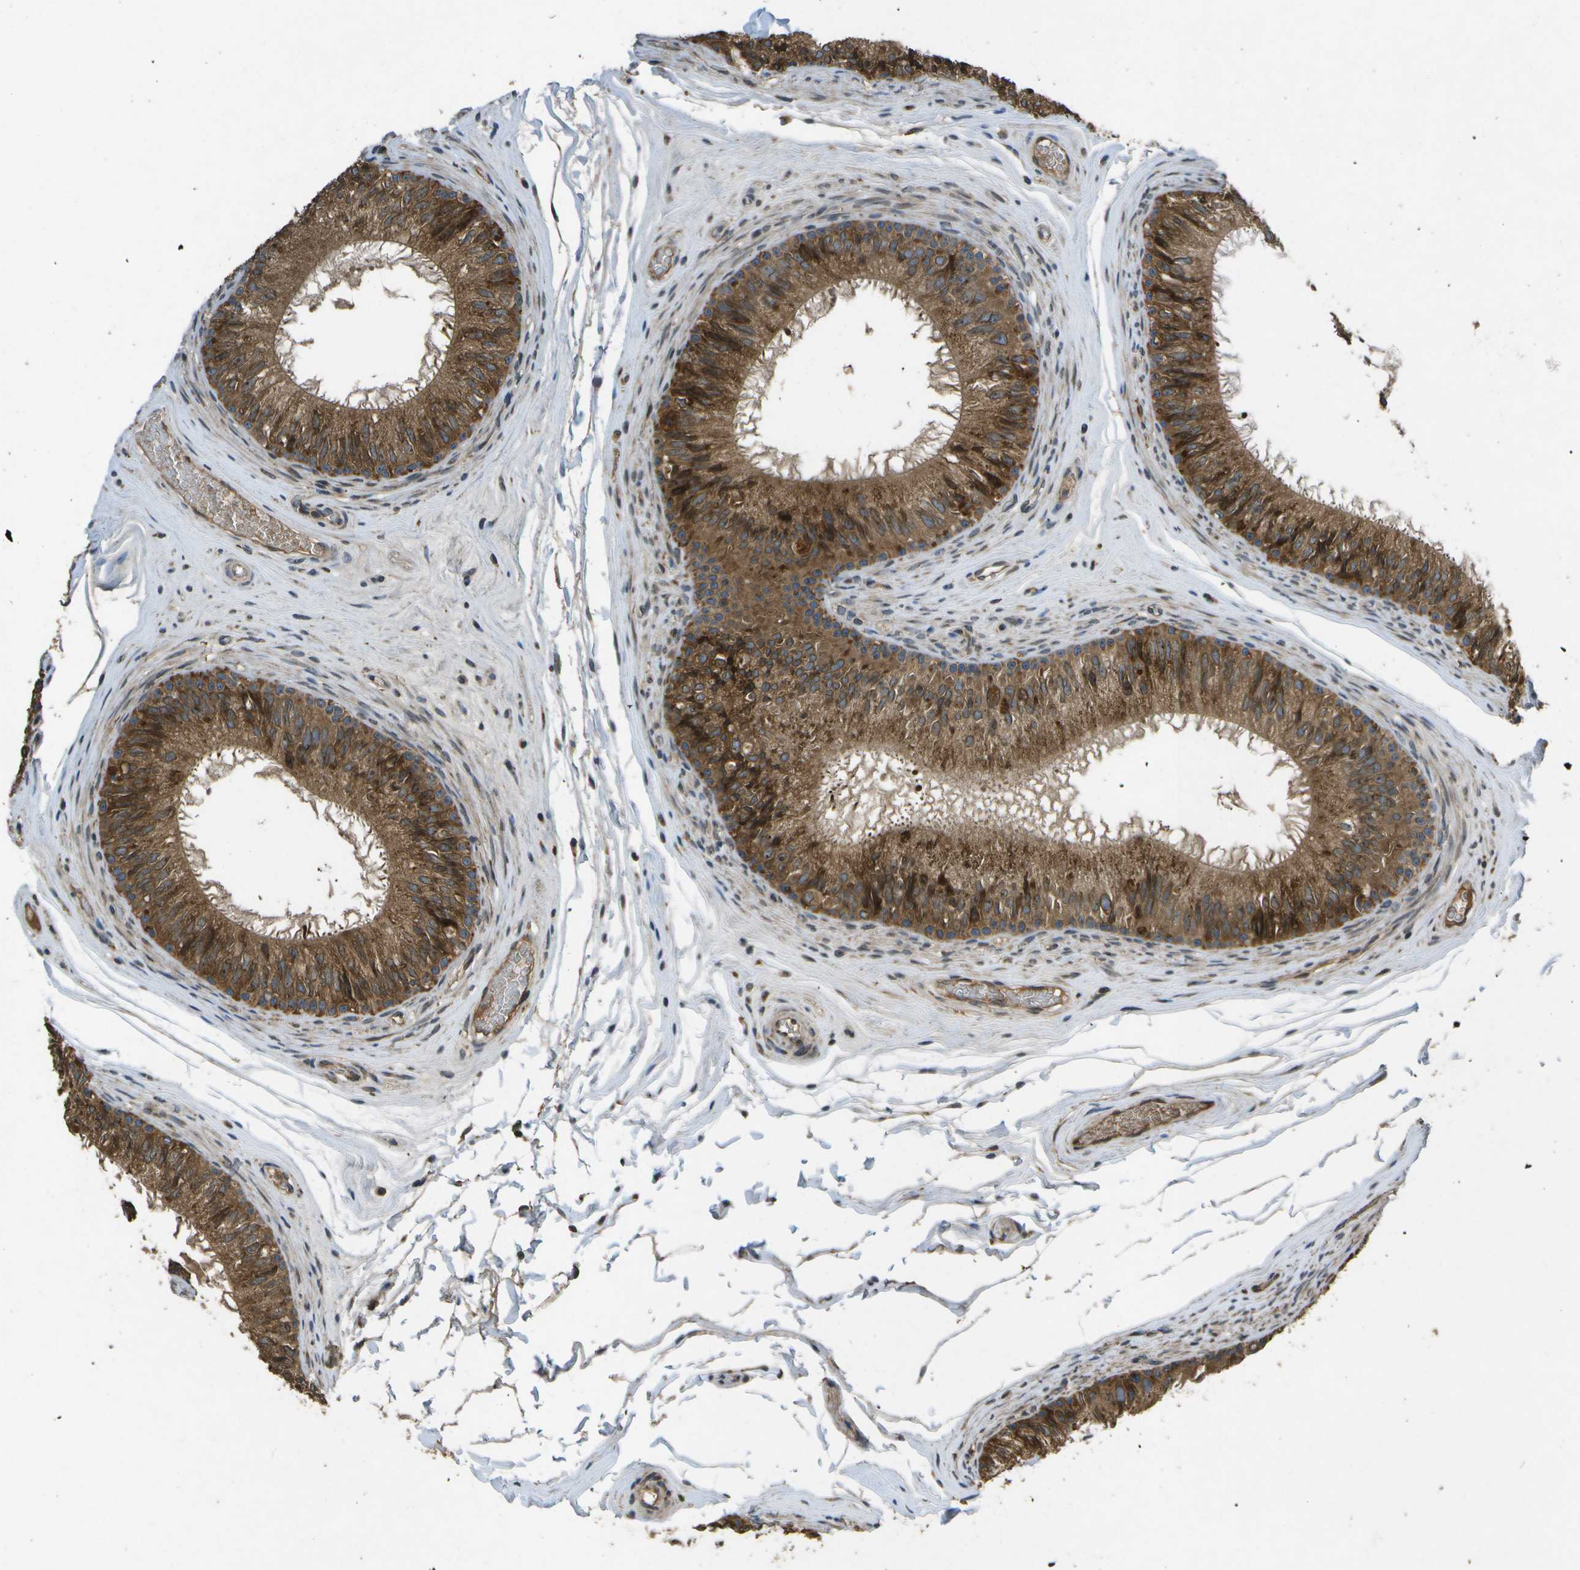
{"staining": {"intensity": "moderate", "quantity": ">75%", "location": "cytoplasmic/membranous"}, "tissue": "epididymis", "cell_type": "Glandular cells", "image_type": "normal", "snomed": [{"axis": "morphology", "description": "Normal tissue, NOS"}, {"axis": "topography", "description": "Testis"}, {"axis": "topography", "description": "Epididymis"}], "caption": "Brown immunohistochemical staining in benign human epididymis demonstrates moderate cytoplasmic/membranous staining in approximately >75% of glandular cells.", "gene": "HFE", "patient": {"sex": "male", "age": 36}}